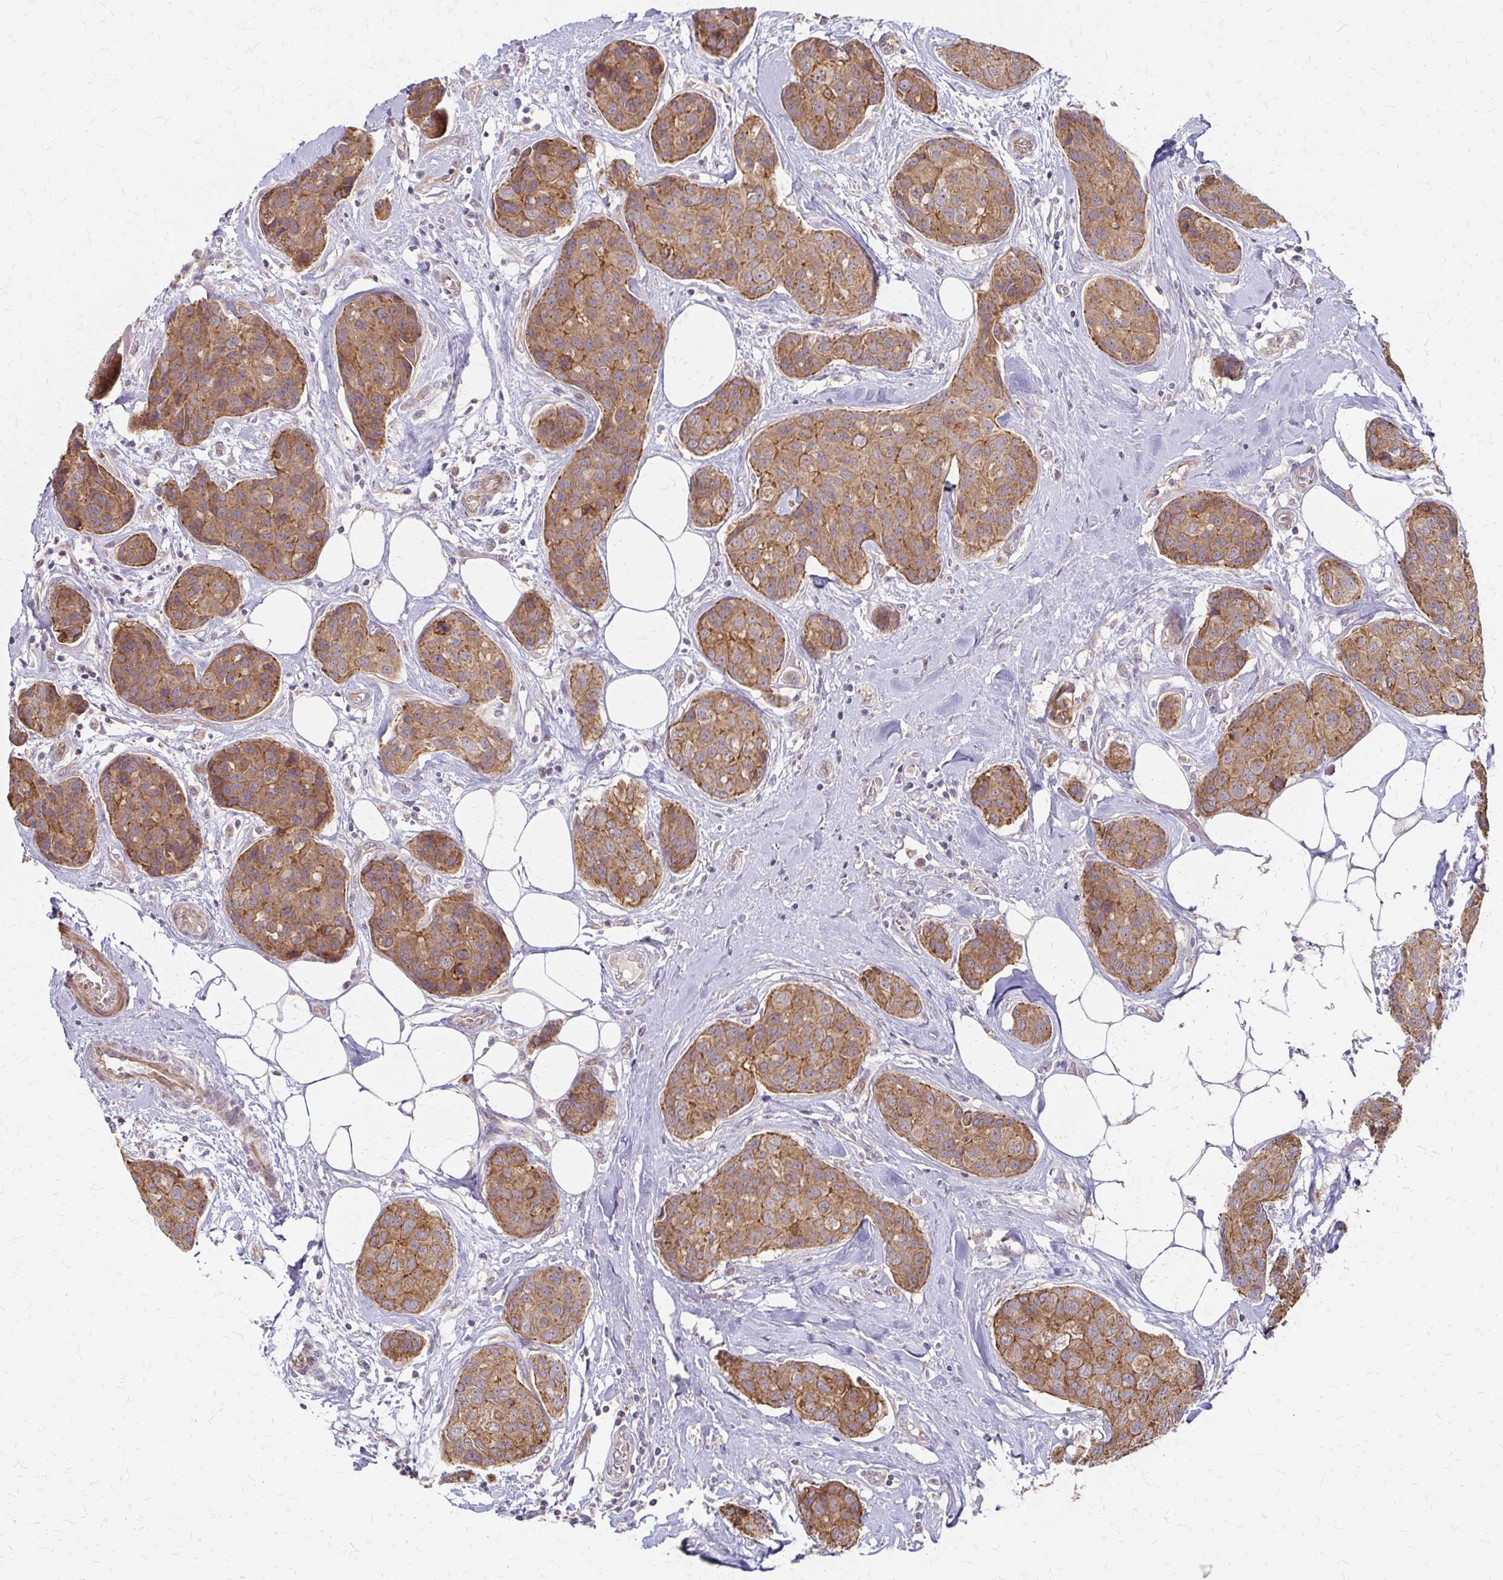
{"staining": {"intensity": "moderate", "quantity": ">75%", "location": "cytoplasmic/membranous"}, "tissue": "breast cancer", "cell_type": "Tumor cells", "image_type": "cancer", "snomed": [{"axis": "morphology", "description": "Duct carcinoma"}, {"axis": "topography", "description": "Breast"}], "caption": "This histopathology image shows IHC staining of breast invasive ductal carcinoma, with medium moderate cytoplasmic/membranous positivity in approximately >75% of tumor cells.", "gene": "ZNF383", "patient": {"sex": "female", "age": 80}}